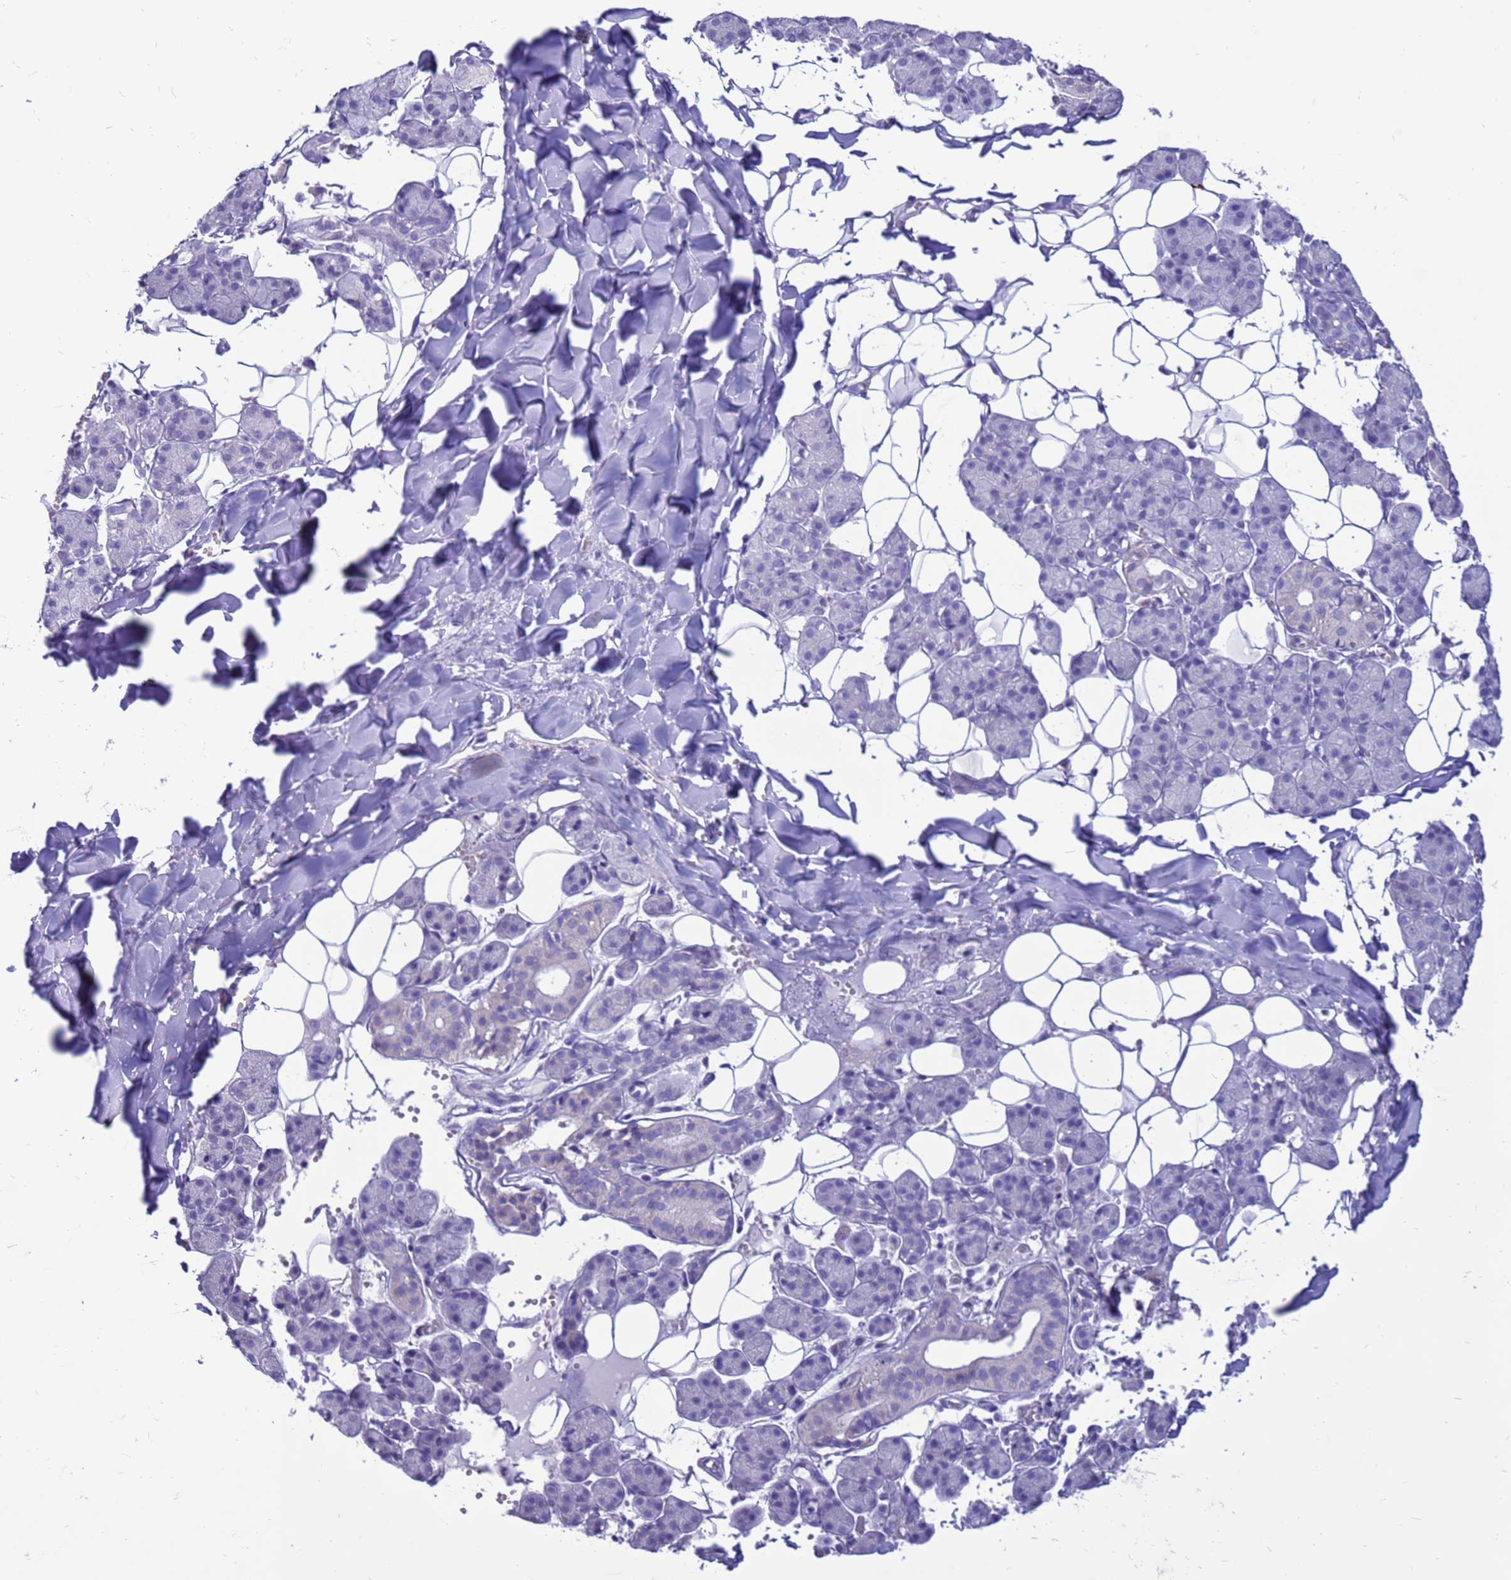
{"staining": {"intensity": "negative", "quantity": "none", "location": "none"}, "tissue": "salivary gland", "cell_type": "Glandular cells", "image_type": "normal", "snomed": [{"axis": "morphology", "description": "Normal tissue, NOS"}, {"axis": "topography", "description": "Salivary gland"}], "caption": "Immunohistochemistry micrograph of unremarkable salivary gland: human salivary gland stained with DAB (3,3'-diaminobenzidine) shows no significant protein expression in glandular cells.", "gene": "PDE10A", "patient": {"sex": "female", "age": 33}}